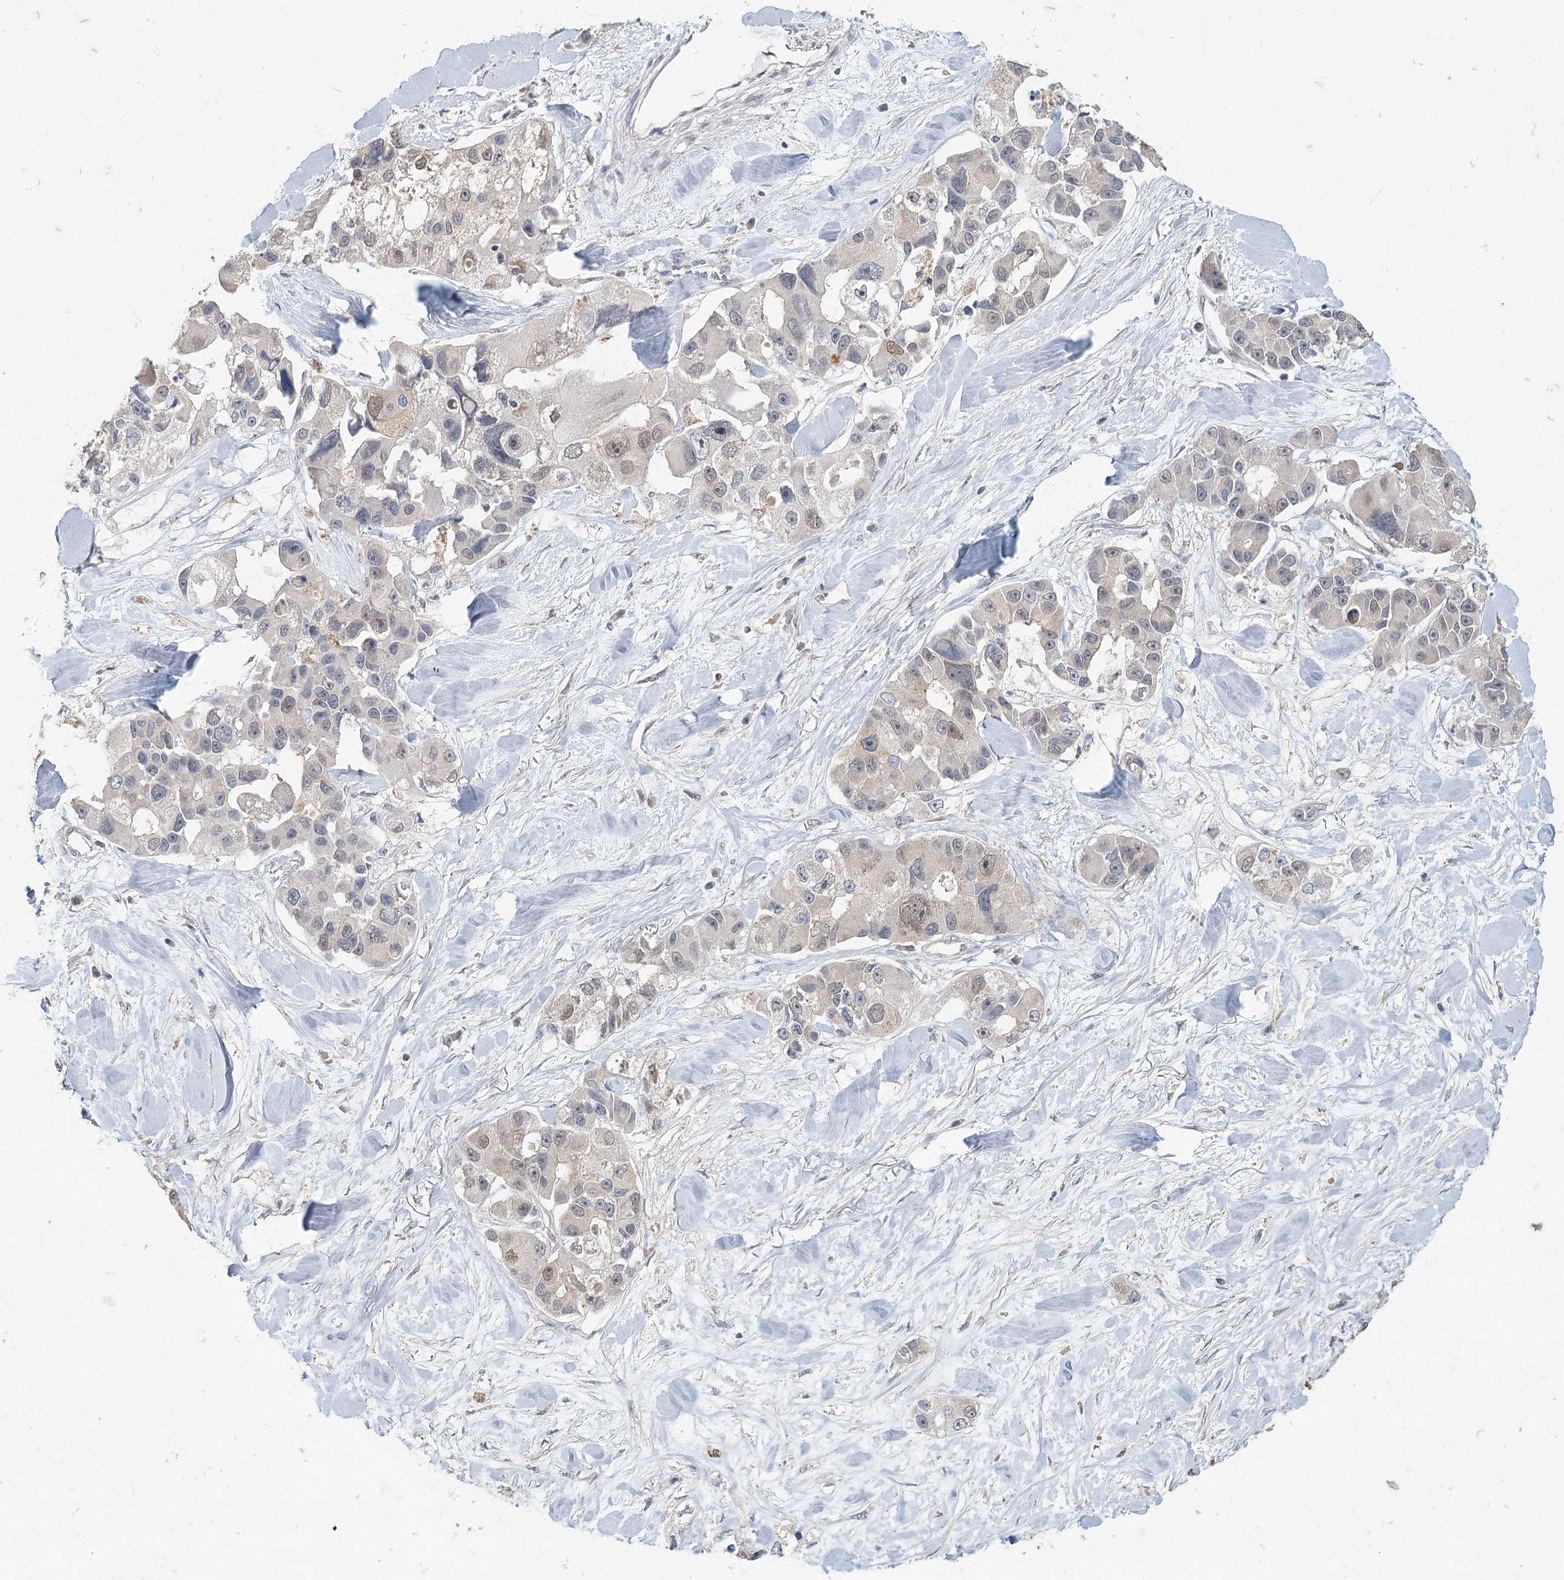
{"staining": {"intensity": "moderate", "quantity": "<25%", "location": "nuclear"}, "tissue": "lung cancer", "cell_type": "Tumor cells", "image_type": "cancer", "snomed": [{"axis": "morphology", "description": "Adenocarcinoma, NOS"}, {"axis": "topography", "description": "Lung"}], "caption": "Protein expression analysis of human lung adenocarcinoma reveals moderate nuclear staining in approximately <25% of tumor cells.", "gene": "ADK", "patient": {"sex": "female", "age": 54}}